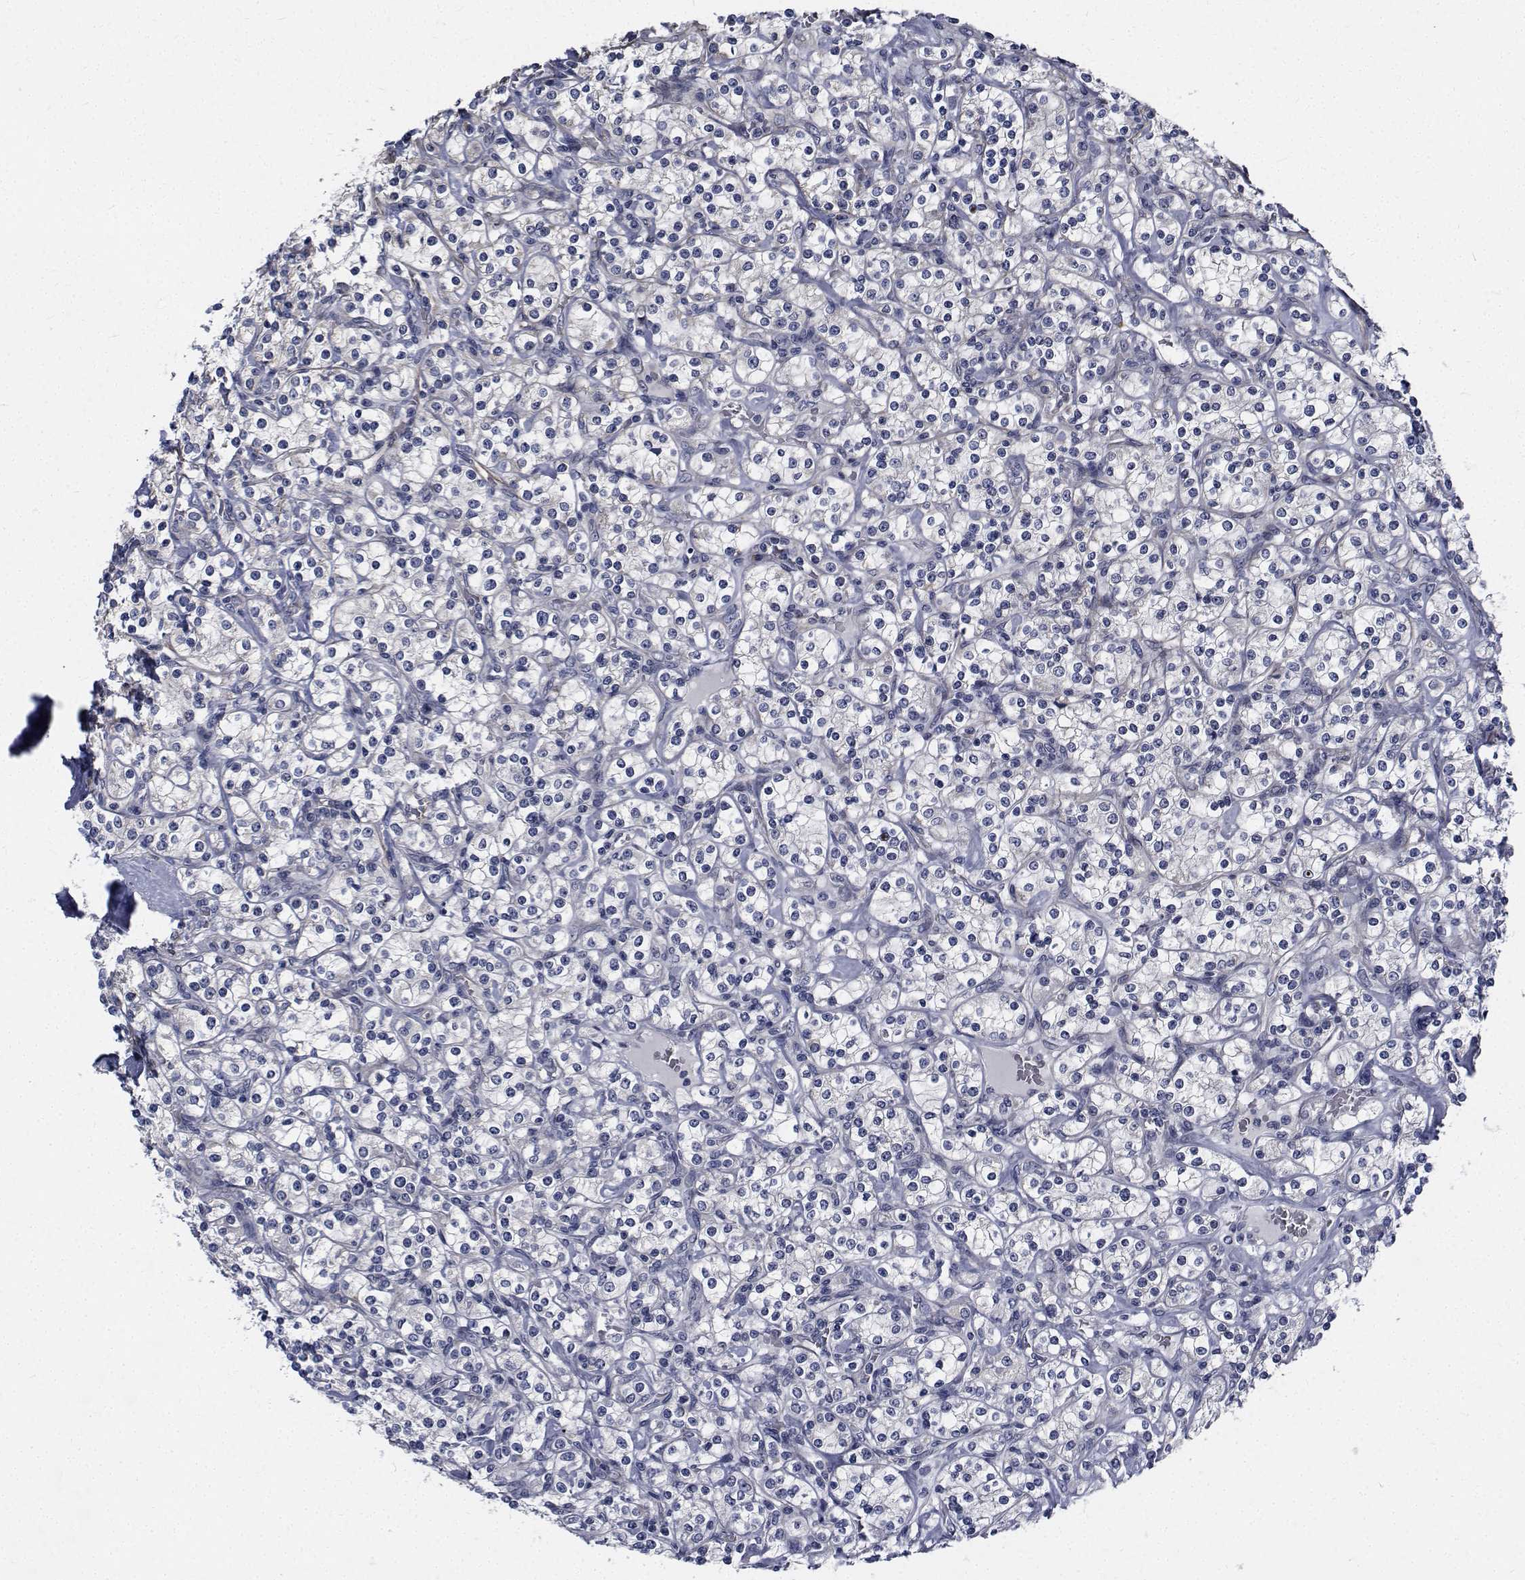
{"staining": {"intensity": "negative", "quantity": "none", "location": "none"}, "tissue": "renal cancer", "cell_type": "Tumor cells", "image_type": "cancer", "snomed": [{"axis": "morphology", "description": "Adenocarcinoma, NOS"}, {"axis": "topography", "description": "Kidney"}], "caption": "DAB immunohistochemical staining of renal cancer reveals no significant staining in tumor cells. Brightfield microscopy of immunohistochemistry stained with DAB (3,3'-diaminobenzidine) (brown) and hematoxylin (blue), captured at high magnification.", "gene": "TTBK1", "patient": {"sex": "male", "age": 77}}